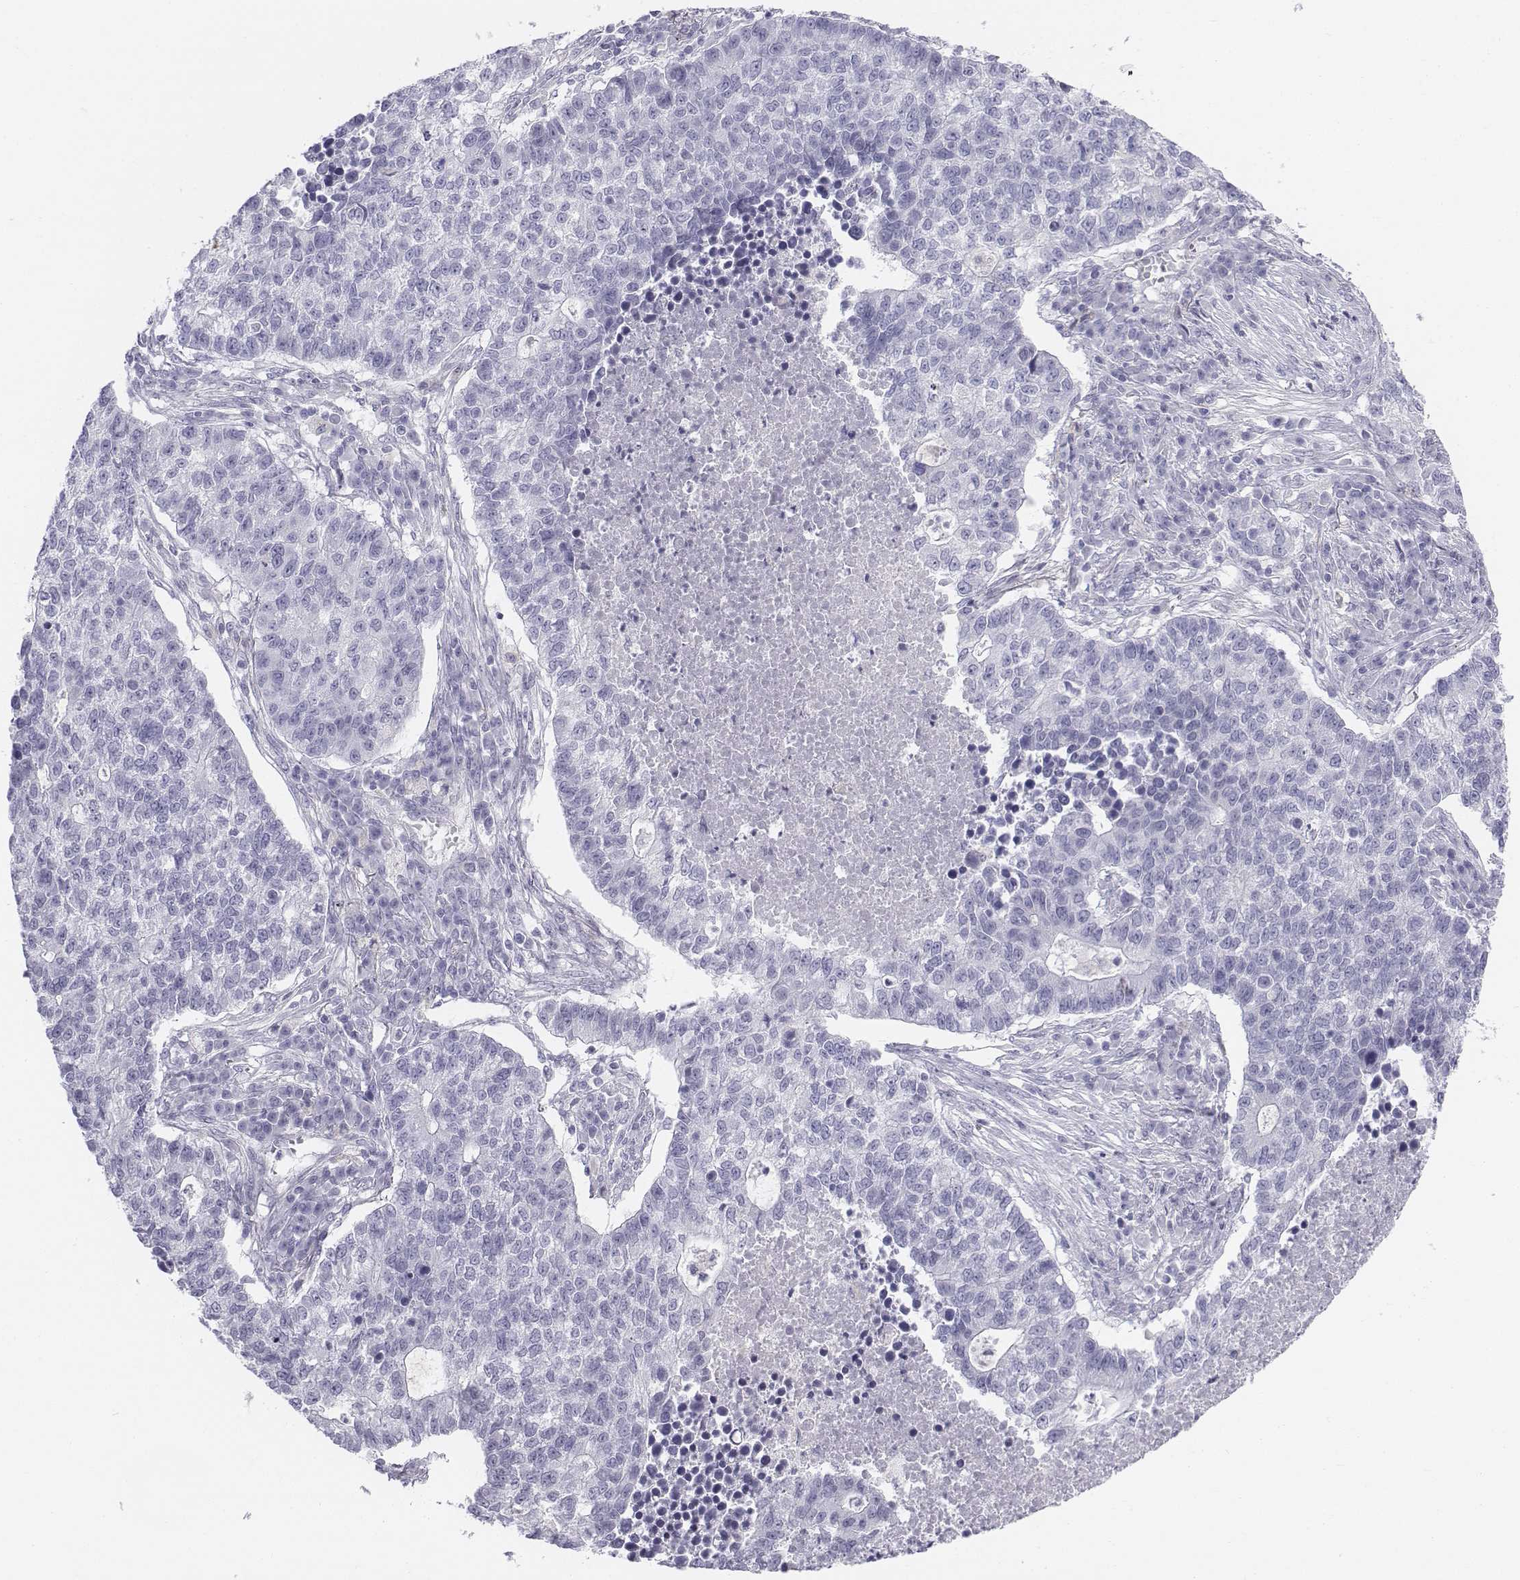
{"staining": {"intensity": "negative", "quantity": "none", "location": "none"}, "tissue": "lung cancer", "cell_type": "Tumor cells", "image_type": "cancer", "snomed": [{"axis": "morphology", "description": "Adenocarcinoma, NOS"}, {"axis": "topography", "description": "Lung"}], "caption": "Immunohistochemistry of adenocarcinoma (lung) exhibits no expression in tumor cells. (Immunohistochemistry (ihc), brightfield microscopy, high magnification).", "gene": "TH", "patient": {"sex": "male", "age": 57}}